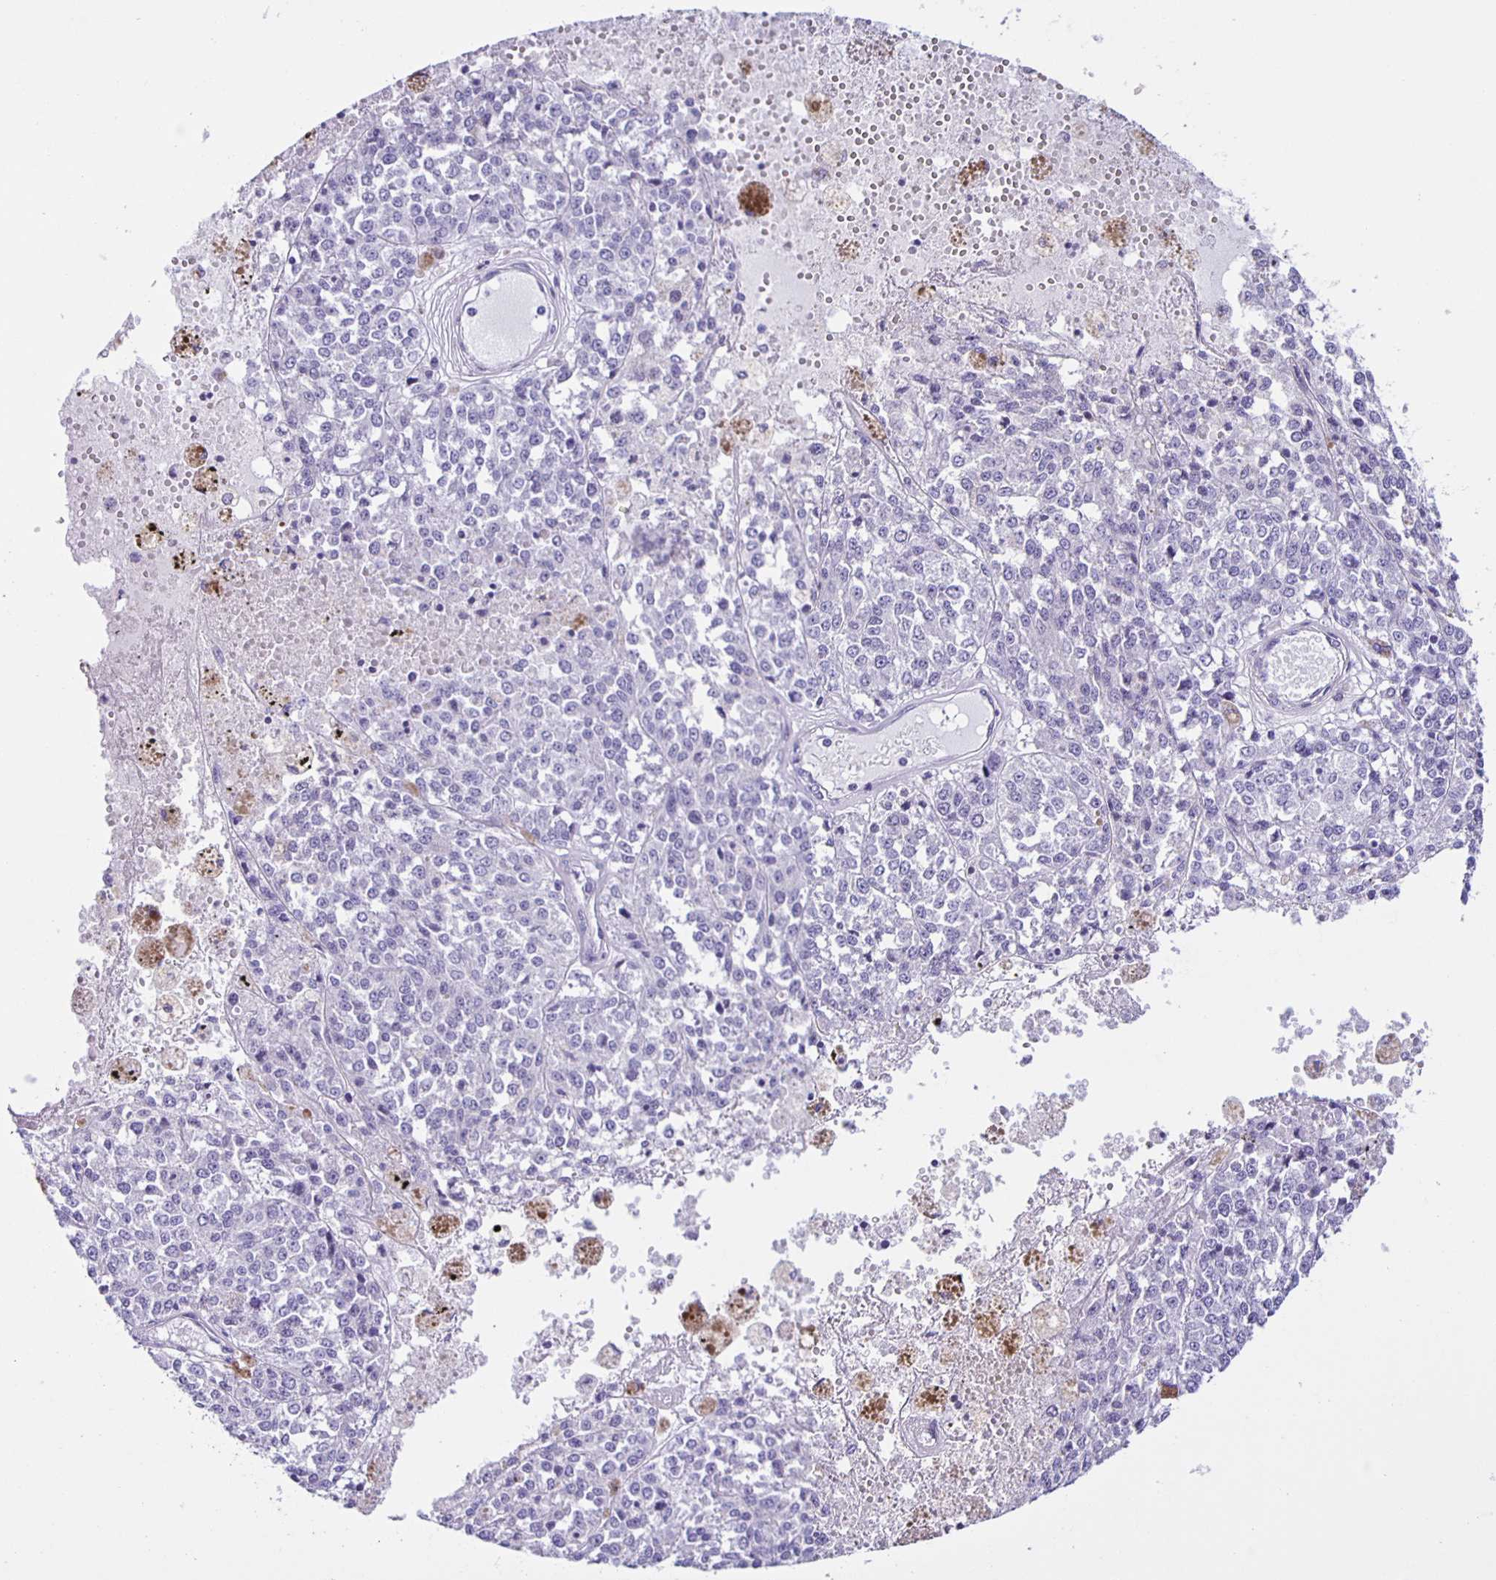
{"staining": {"intensity": "negative", "quantity": "none", "location": "none"}, "tissue": "melanoma", "cell_type": "Tumor cells", "image_type": "cancer", "snomed": [{"axis": "morphology", "description": "Malignant melanoma, Metastatic site"}, {"axis": "topography", "description": "Lymph node"}], "caption": "Immunohistochemistry photomicrograph of human melanoma stained for a protein (brown), which demonstrates no positivity in tumor cells.", "gene": "AQP6", "patient": {"sex": "female", "age": 64}}